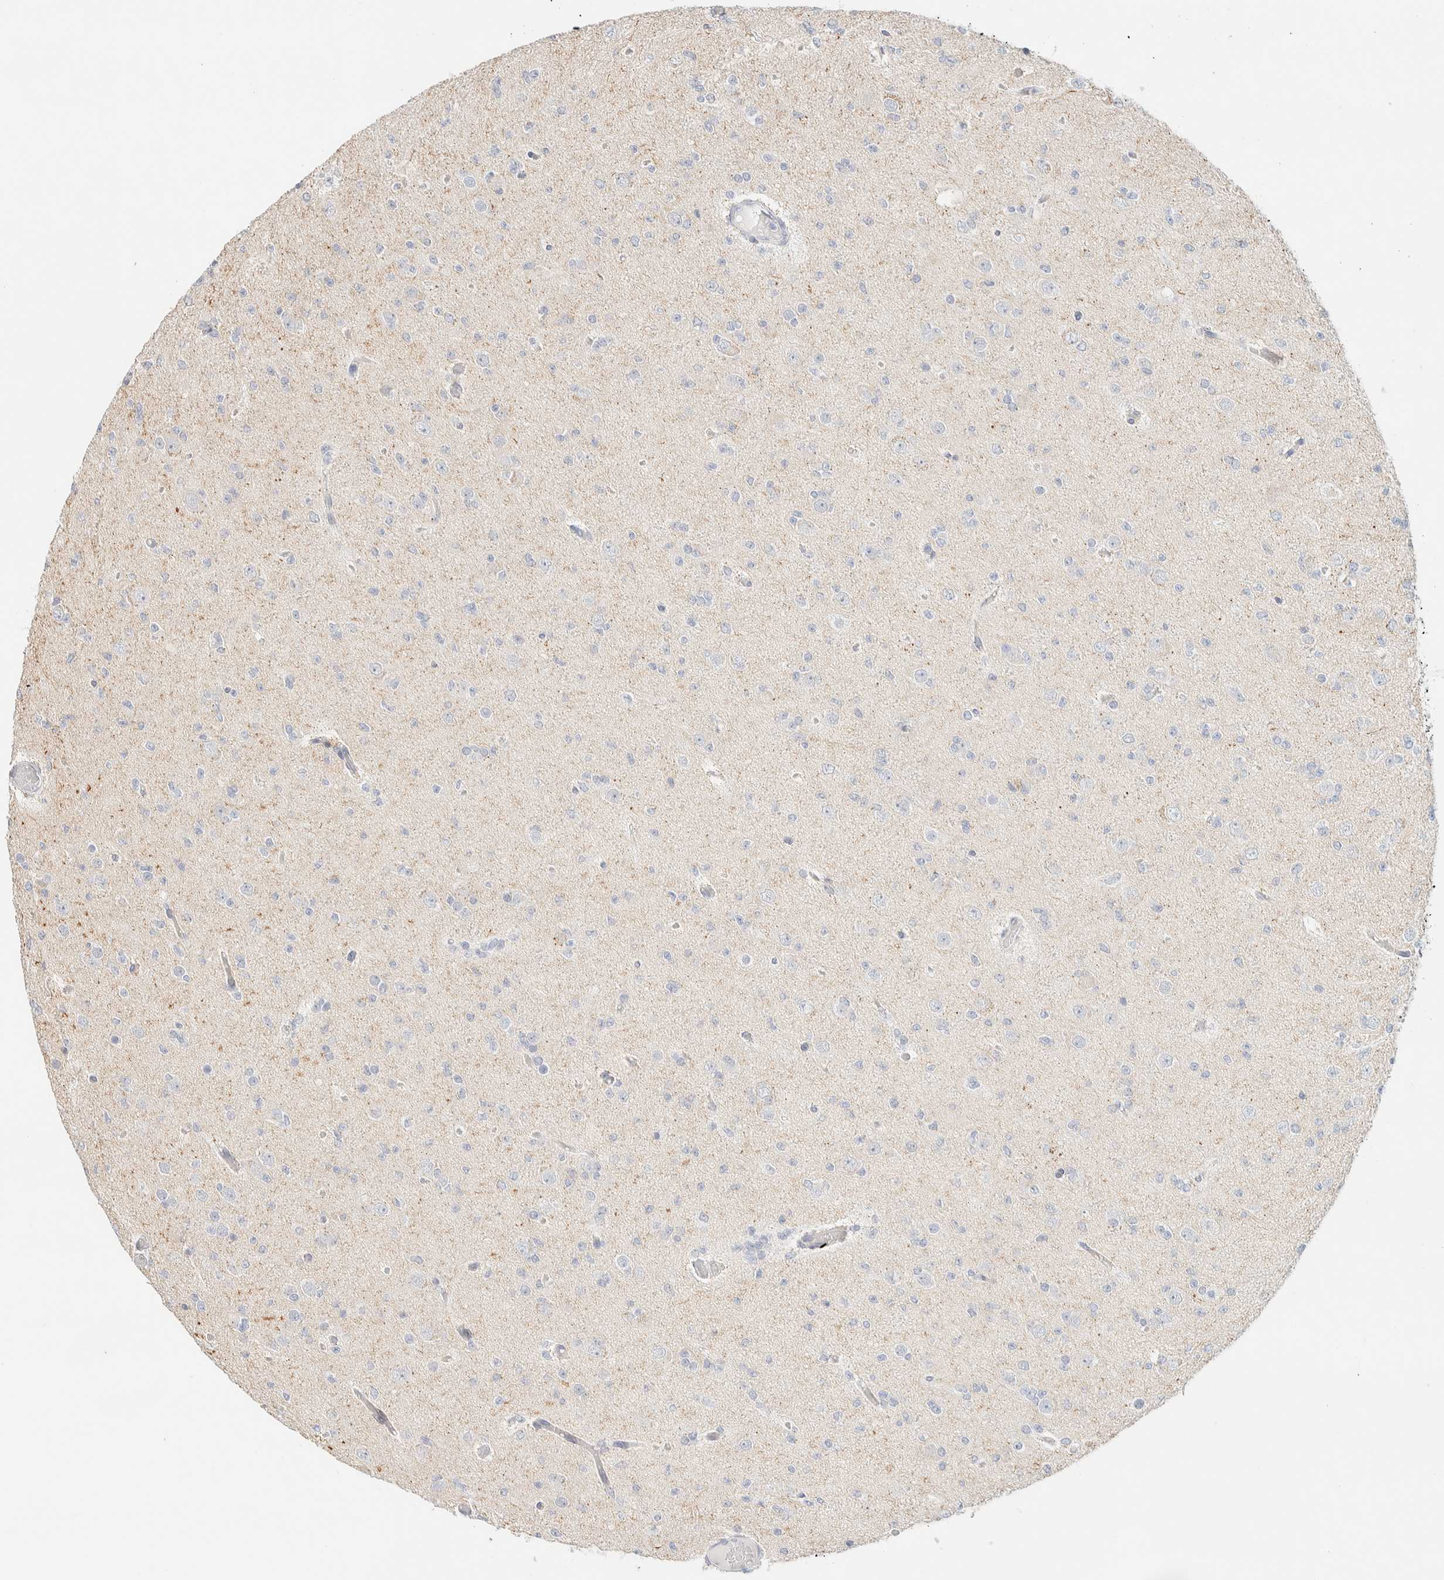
{"staining": {"intensity": "negative", "quantity": "none", "location": "none"}, "tissue": "glioma", "cell_type": "Tumor cells", "image_type": "cancer", "snomed": [{"axis": "morphology", "description": "Glioma, malignant, Low grade"}, {"axis": "topography", "description": "Brain"}], "caption": "Photomicrograph shows no protein positivity in tumor cells of glioma tissue. (DAB (3,3'-diaminobenzidine) immunohistochemistry (IHC) visualized using brightfield microscopy, high magnification).", "gene": "SPNS3", "patient": {"sex": "female", "age": 22}}